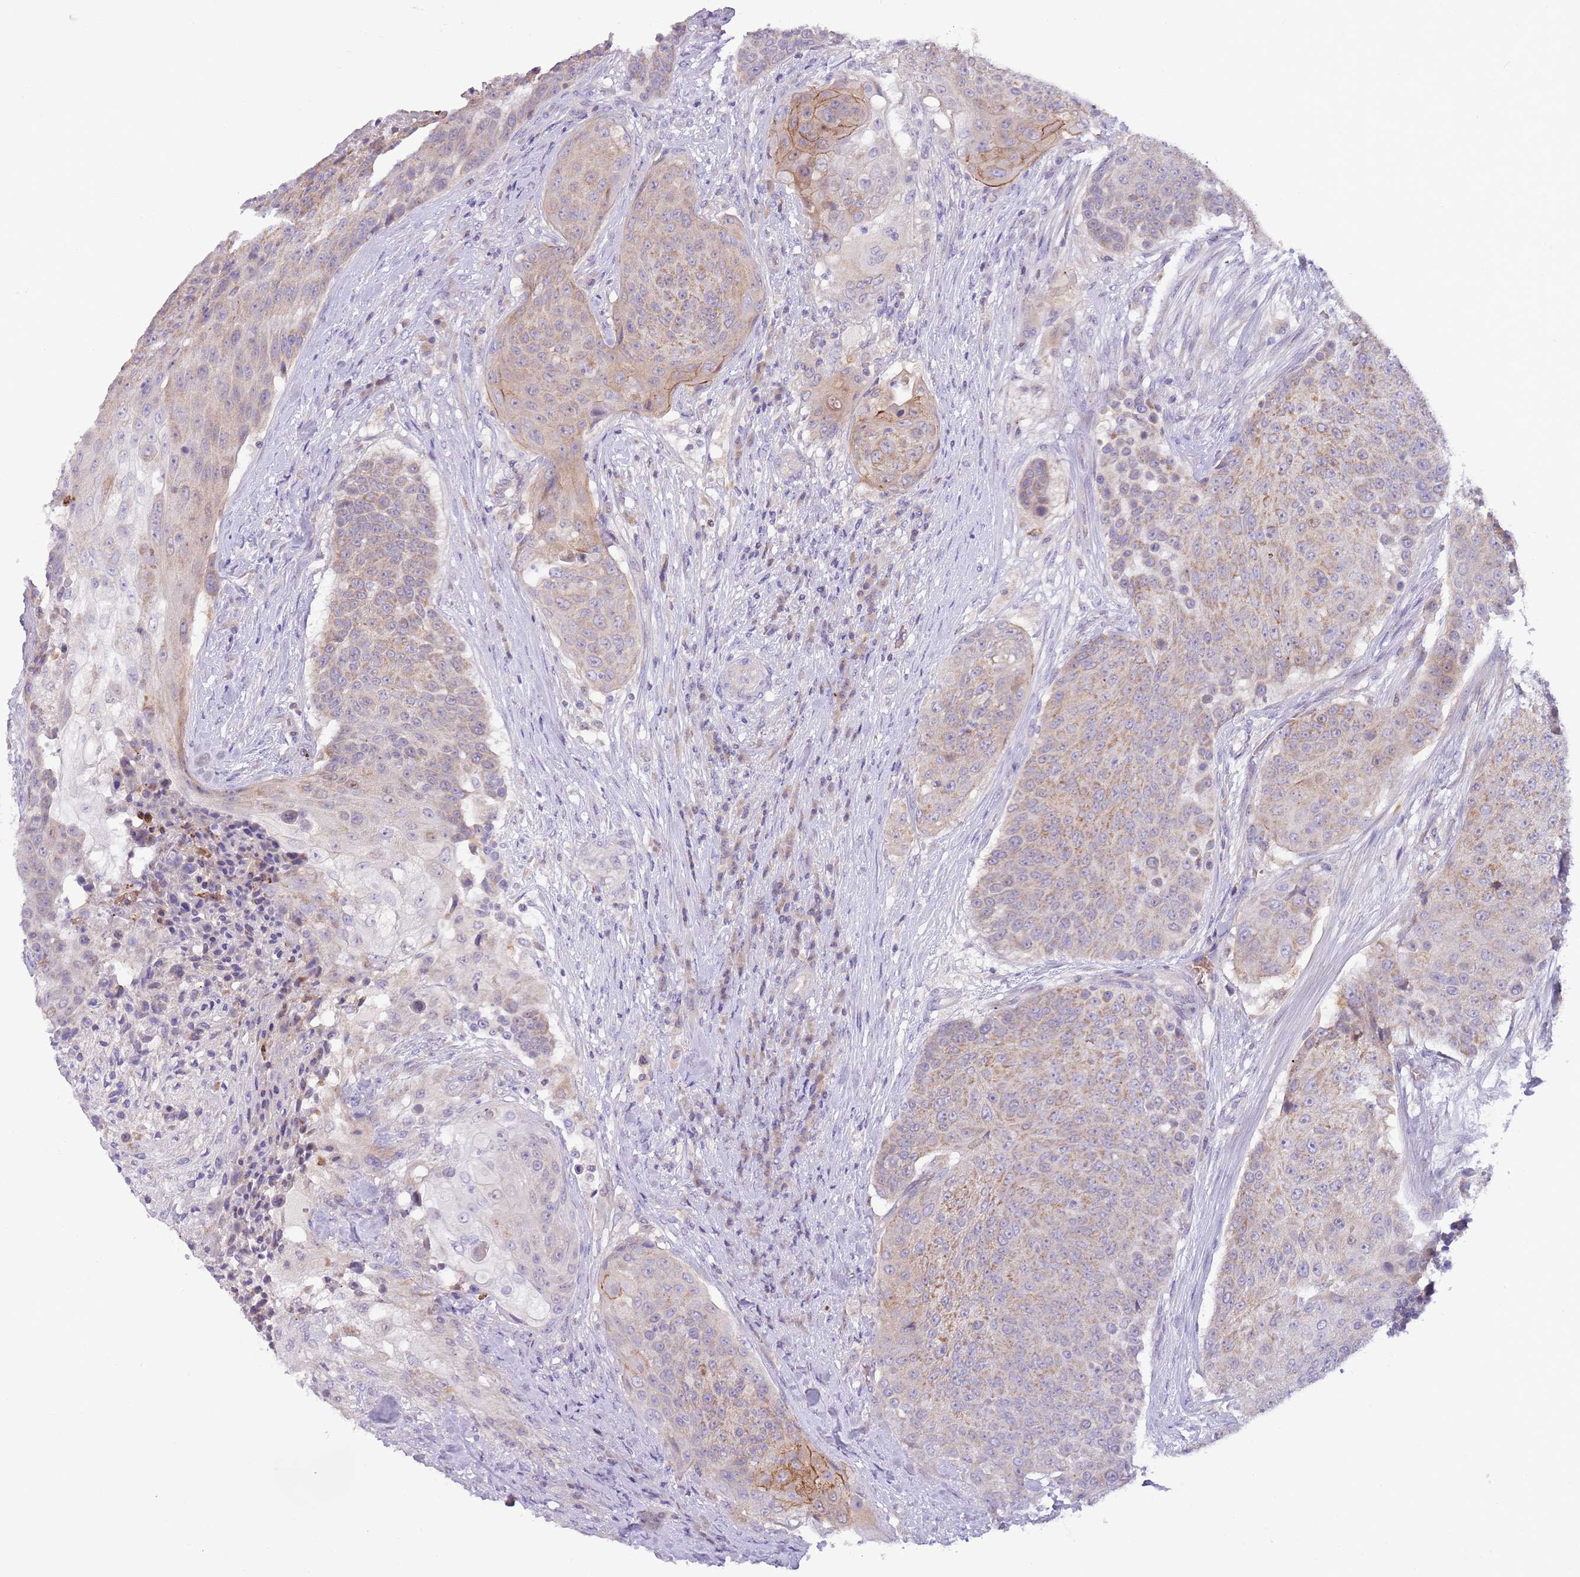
{"staining": {"intensity": "moderate", "quantity": "25%-75%", "location": "cytoplasmic/membranous"}, "tissue": "urothelial cancer", "cell_type": "Tumor cells", "image_type": "cancer", "snomed": [{"axis": "morphology", "description": "Urothelial carcinoma, High grade"}, {"axis": "topography", "description": "Urinary bladder"}], "caption": "Immunohistochemical staining of human high-grade urothelial carcinoma exhibits medium levels of moderate cytoplasmic/membranous expression in about 25%-75% of tumor cells.", "gene": "DDHD1", "patient": {"sex": "female", "age": 63}}